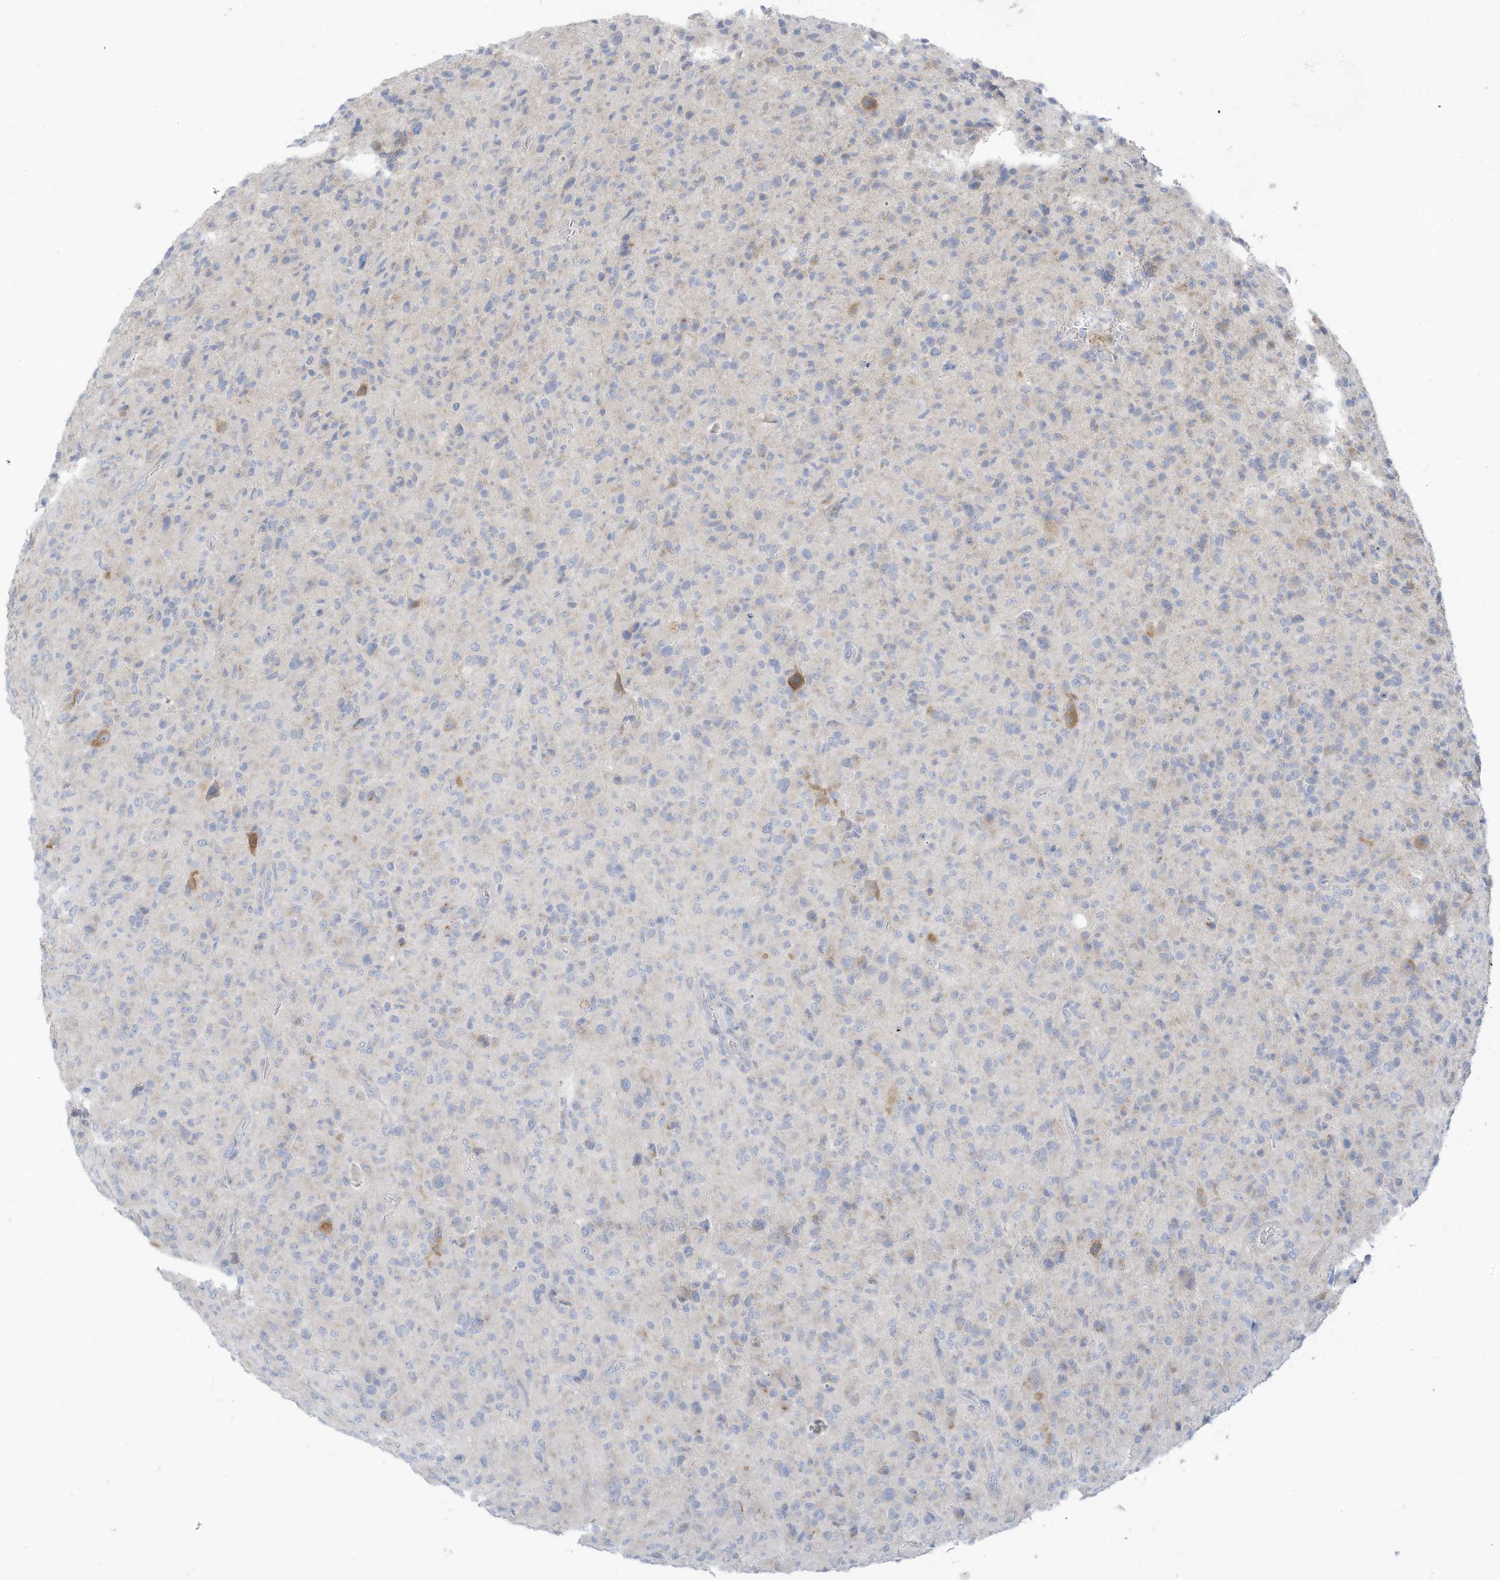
{"staining": {"intensity": "negative", "quantity": "none", "location": "none"}, "tissue": "glioma", "cell_type": "Tumor cells", "image_type": "cancer", "snomed": [{"axis": "morphology", "description": "Glioma, malignant, High grade"}, {"axis": "topography", "description": "Brain"}], "caption": "Immunohistochemical staining of human malignant glioma (high-grade) exhibits no significant staining in tumor cells.", "gene": "TRMT2B", "patient": {"sex": "female", "age": 57}}